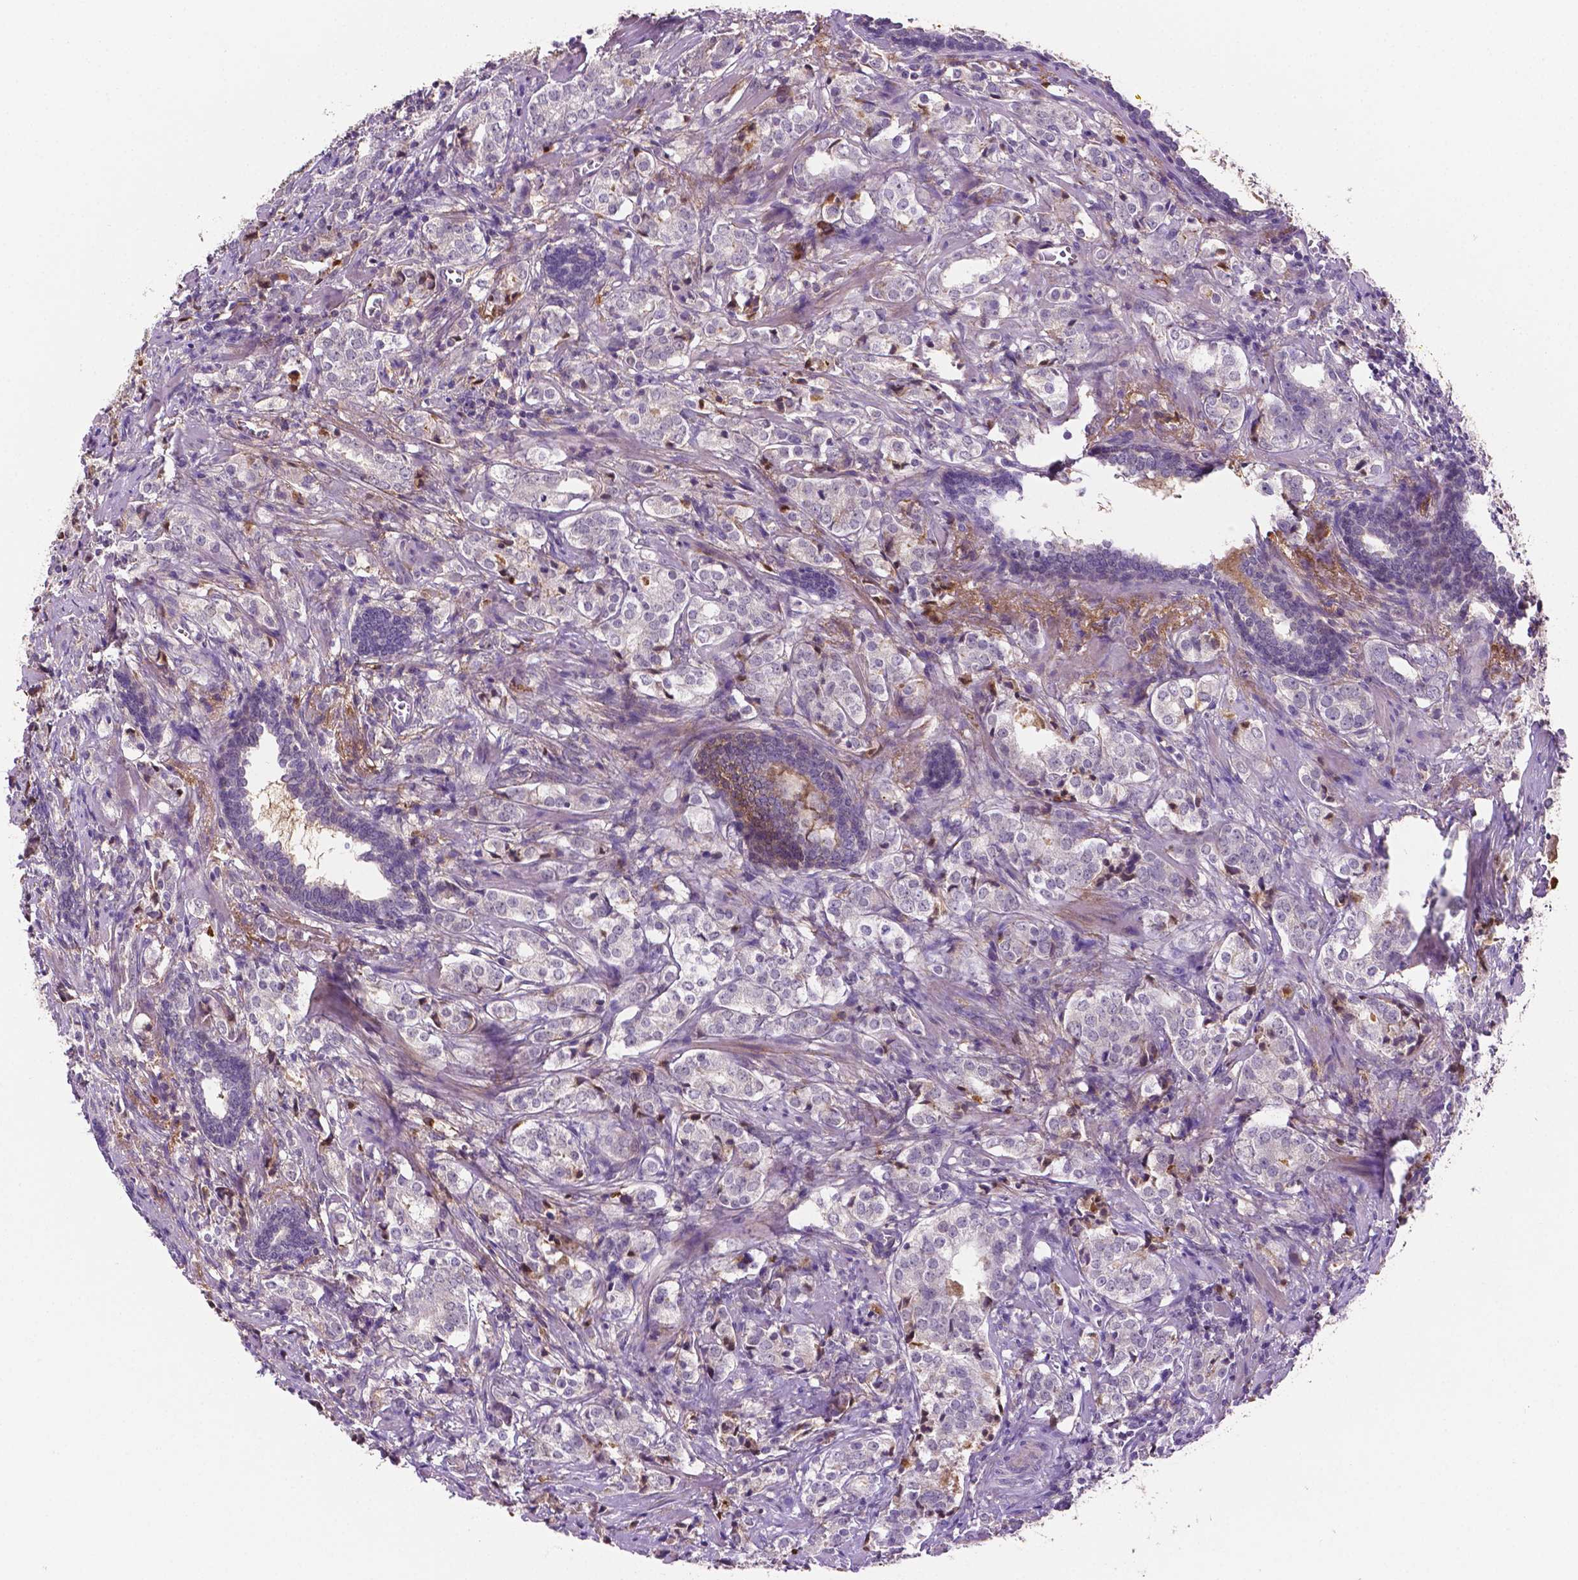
{"staining": {"intensity": "negative", "quantity": "none", "location": "none"}, "tissue": "prostate cancer", "cell_type": "Tumor cells", "image_type": "cancer", "snomed": [{"axis": "morphology", "description": "Adenocarcinoma, NOS"}, {"axis": "topography", "description": "Prostate and seminal vesicle, NOS"}], "caption": "An image of human prostate adenocarcinoma is negative for staining in tumor cells. The staining is performed using DAB (3,3'-diaminobenzidine) brown chromogen with nuclei counter-stained in using hematoxylin.", "gene": "FBLN1", "patient": {"sex": "male", "age": 63}}